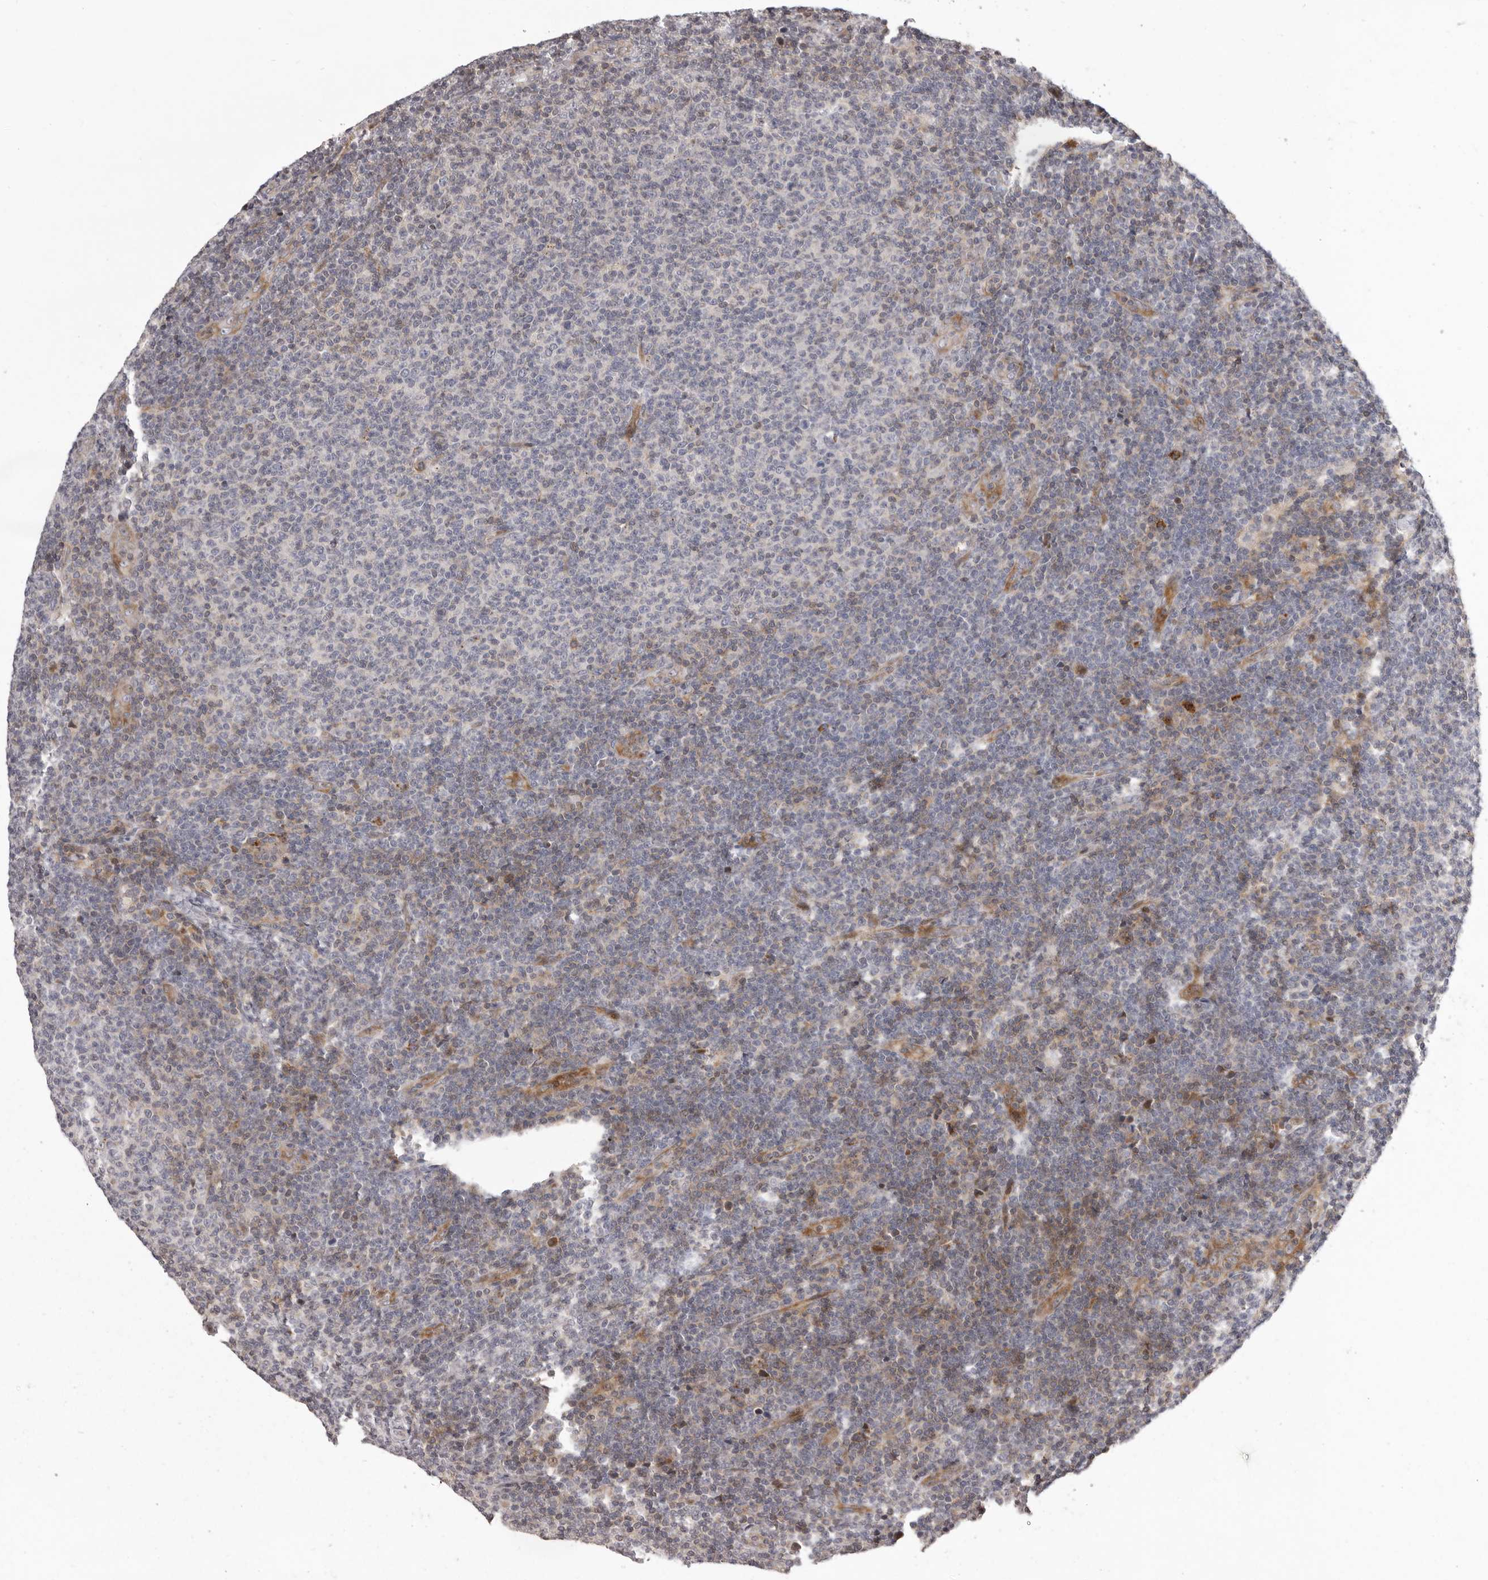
{"staining": {"intensity": "weak", "quantity": "<25%", "location": "cytoplasmic/membranous,nuclear"}, "tissue": "lymphoma", "cell_type": "Tumor cells", "image_type": "cancer", "snomed": [{"axis": "morphology", "description": "Malignant lymphoma, non-Hodgkin's type, Low grade"}, {"axis": "topography", "description": "Lymph node"}], "caption": "Tumor cells are negative for brown protein staining in lymphoma.", "gene": "AZIN1", "patient": {"sex": "male", "age": 66}}